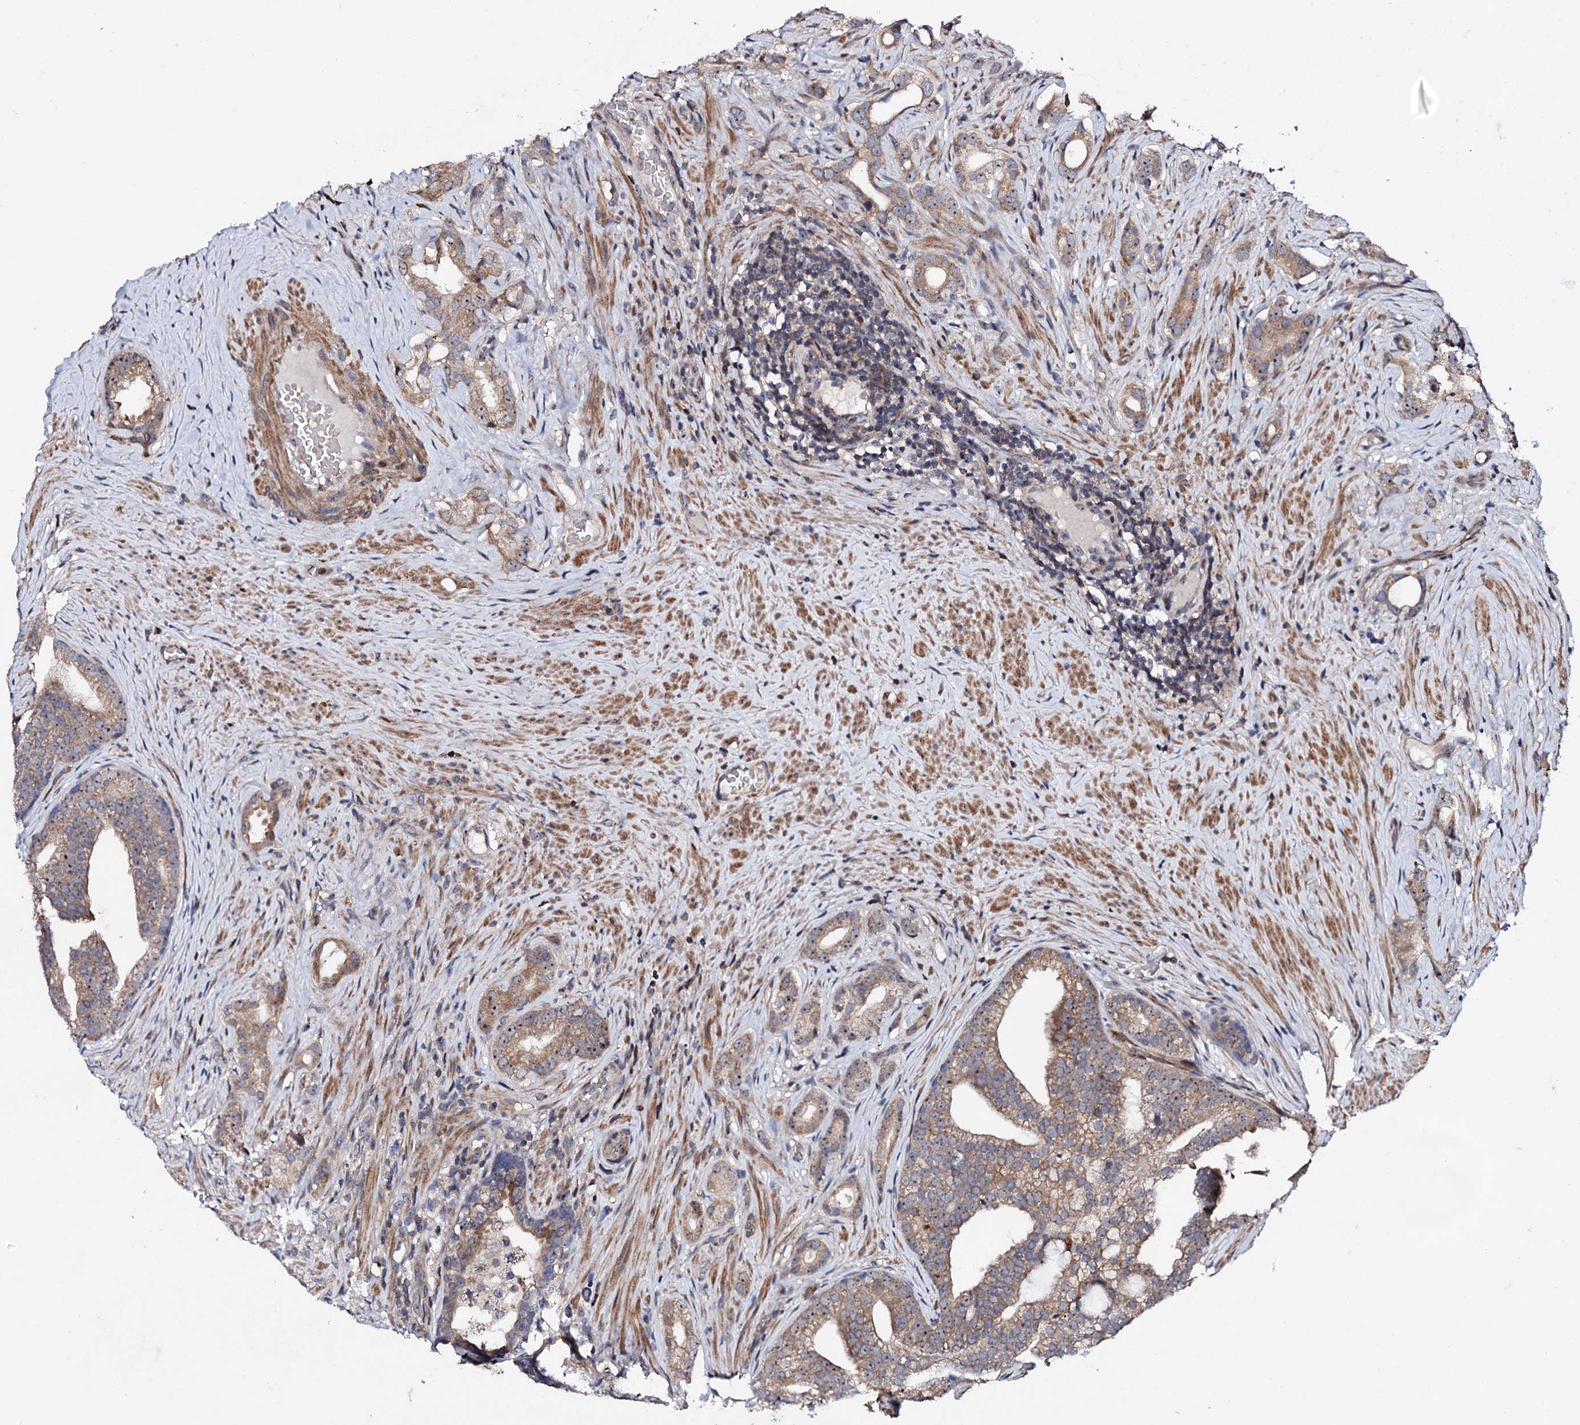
{"staining": {"intensity": "moderate", "quantity": ">75%", "location": "cytoplasmic/membranous"}, "tissue": "prostate cancer", "cell_type": "Tumor cells", "image_type": "cancer", "snomed": [{"axis": "morphology", "description": "Adenocarcinoma, Low grade"}, {"axis": "topography", "description": "Prostate"}], "caption": "The immunohistochemical stain labels moderate cytoplasmic/membranous staining in tumor cells of prostate low-grade adenocarcinoma tissue. Nuclei are stained in blue.", "gene": "GTPBP4", "patient": {"sex": "male", "age": 71}}